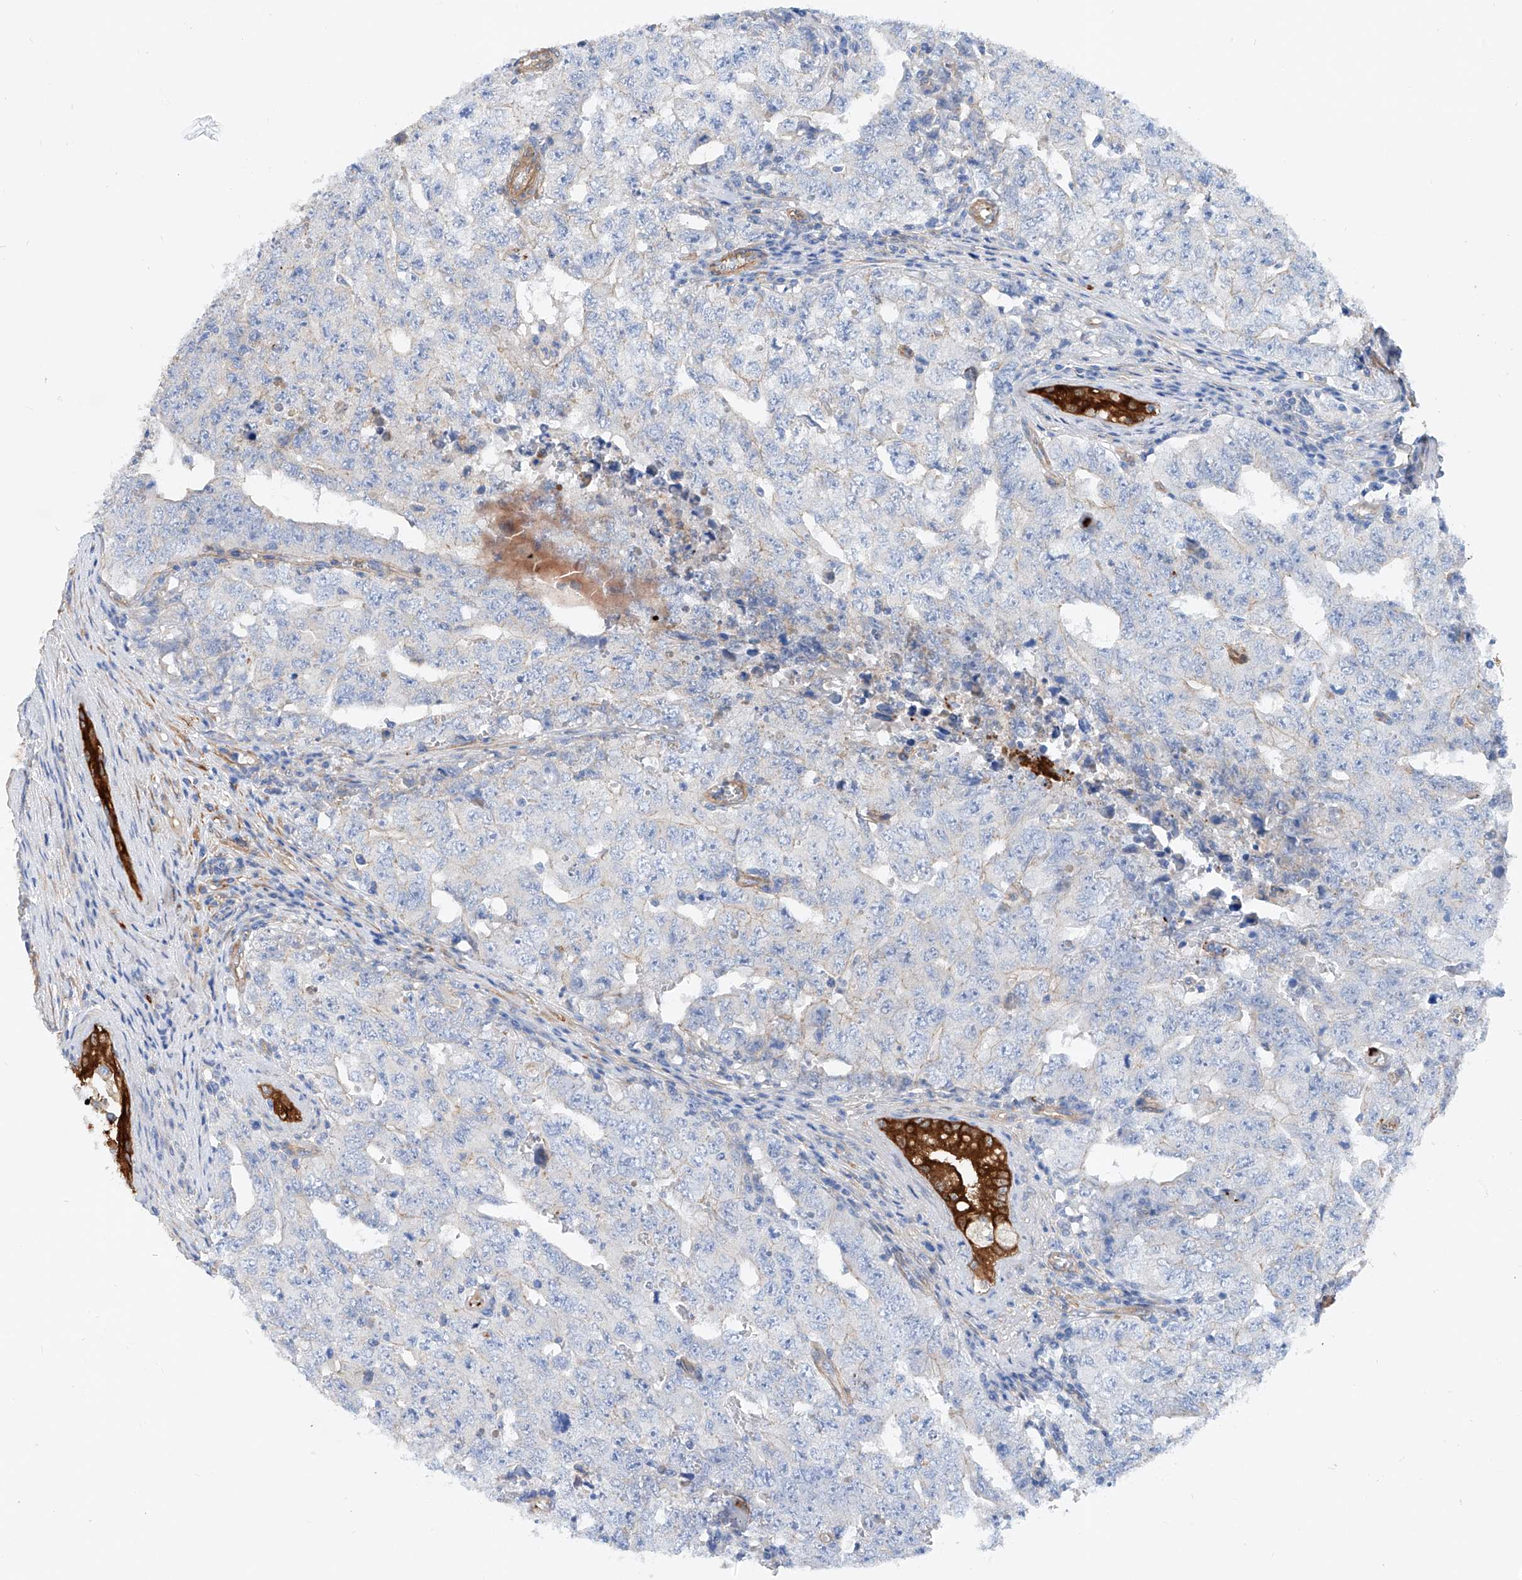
{"staining": {"intensity": "negative", "quantity": "none", "location": "none"}, "tissue": "testis cancer", "cell_type": "Tumor cells", "image_type": "cancer", "snomed": [{"axis": "morphology", "description": "Carcinoma, Embryonal, NOS"}, {"axis": "topography", "description": "Testis"}], "caption": "Tumor cells show no significant expression in testis cancer. The staining was performed using DAB (3,3'-diaminobenzidine) to visualize the protein expression in brown, while the nuclei were stained in blue with hematoxylin (Magnification: 20x).", "gene": "TAS2R60", "patient": {"sex": "male", "age": 26}}